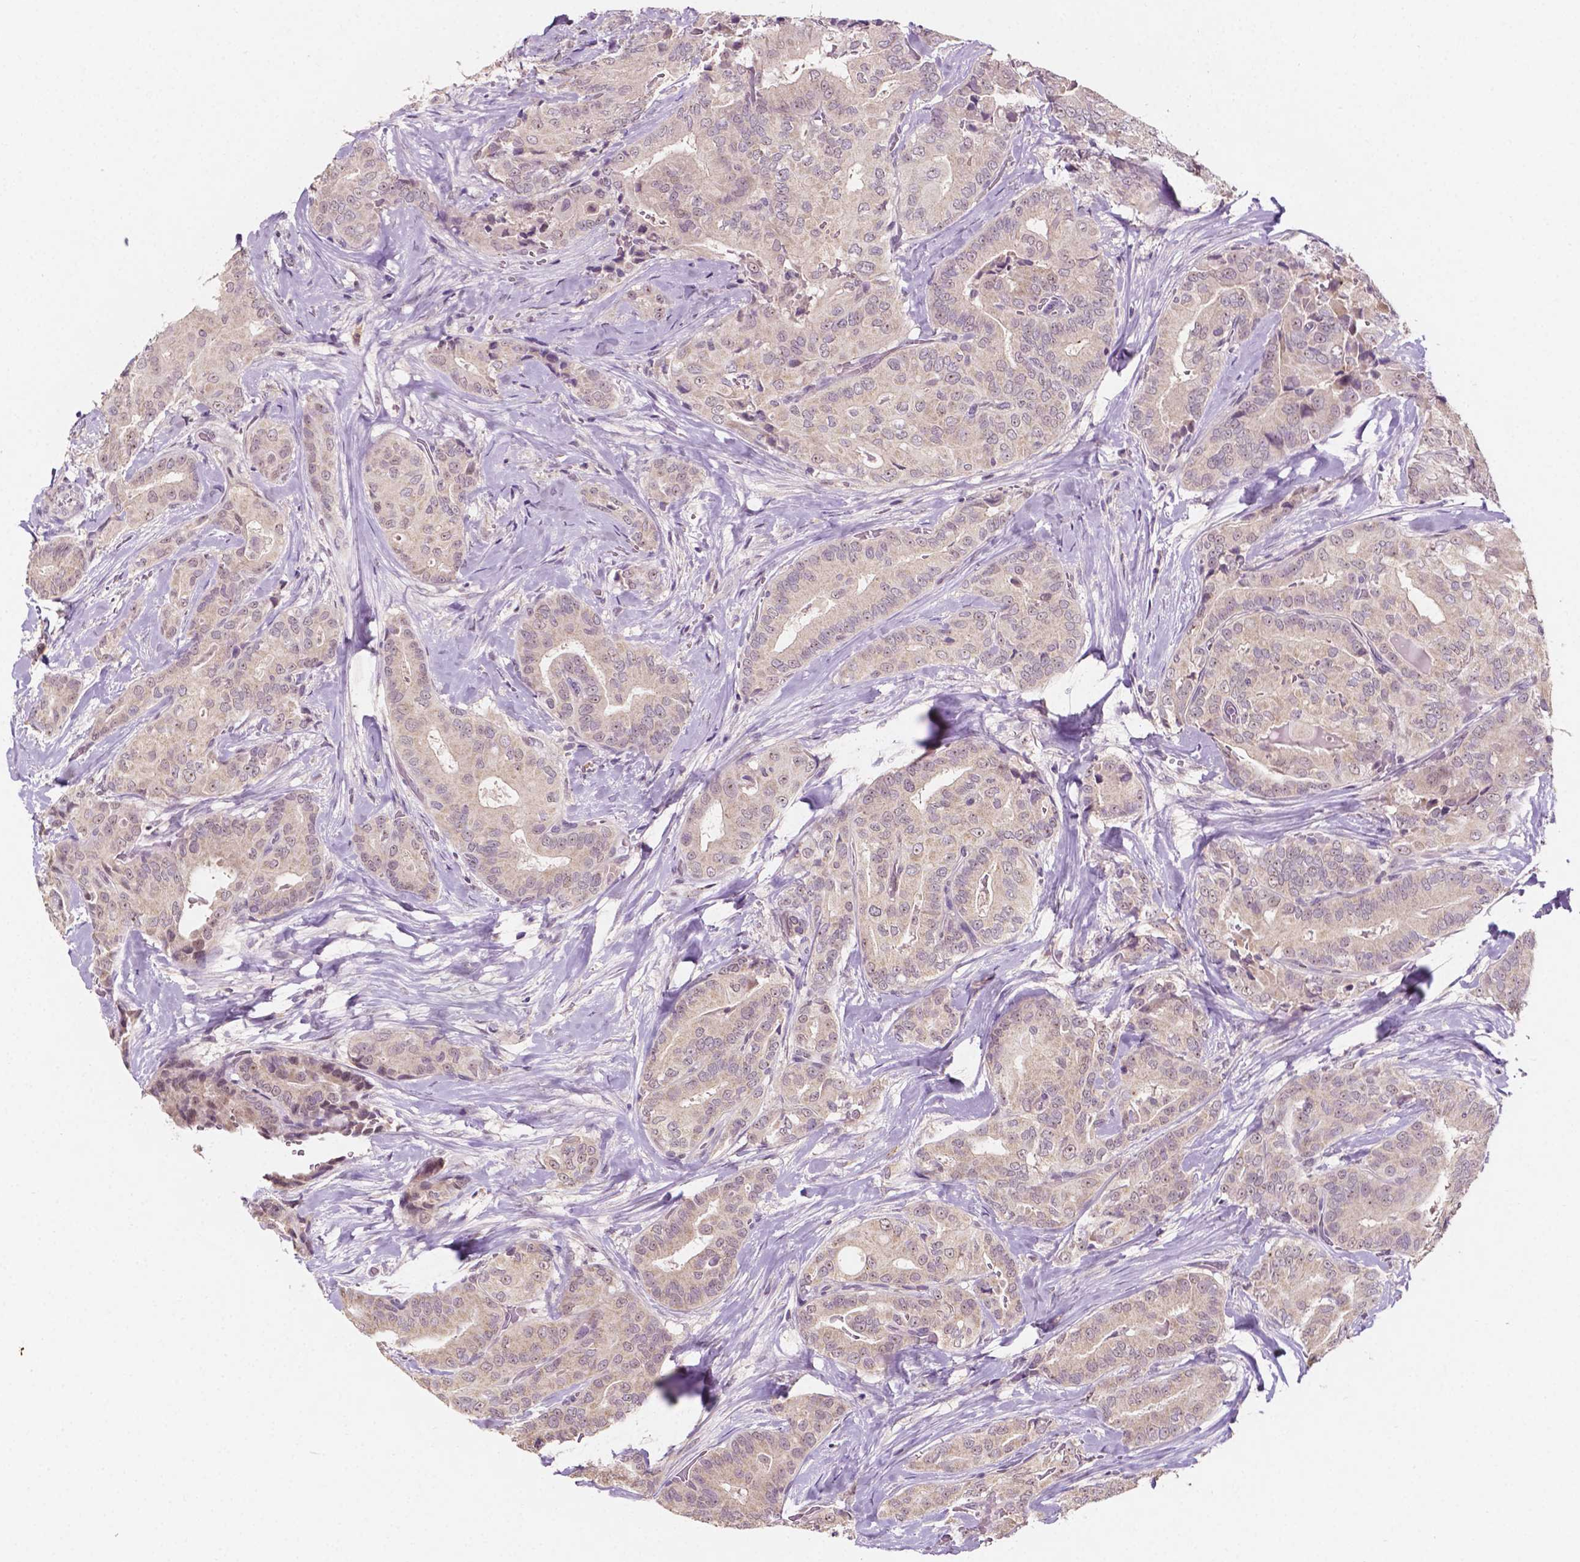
{"staining": {"intensity": "weak", "quantity": "<25%", "location": "cytoplasmic/membranous,nuclear"}, "tissue": "thyroid cancer", "cell_type": "Tumor cells", "image_type": "cancer", "snomed": [{"axis": "morphology", "description": "Papillary adenocarcinoma, NOS"}, {"axis": "topography", "description": "Thyroid gland"}], "caption": "Protein analysis of thyroid cancer (papillary adenocarcinoma) displays no significant expression in tumor cells. Brightfield microscopy of immunohistochemistry stained with DAB (3,3'-diaminobenzidine) (brown) and hematoxylin (blue), captured at high magnification.", "gene": "SIRT2", "patient": {"sex": "male", "age": 61}}